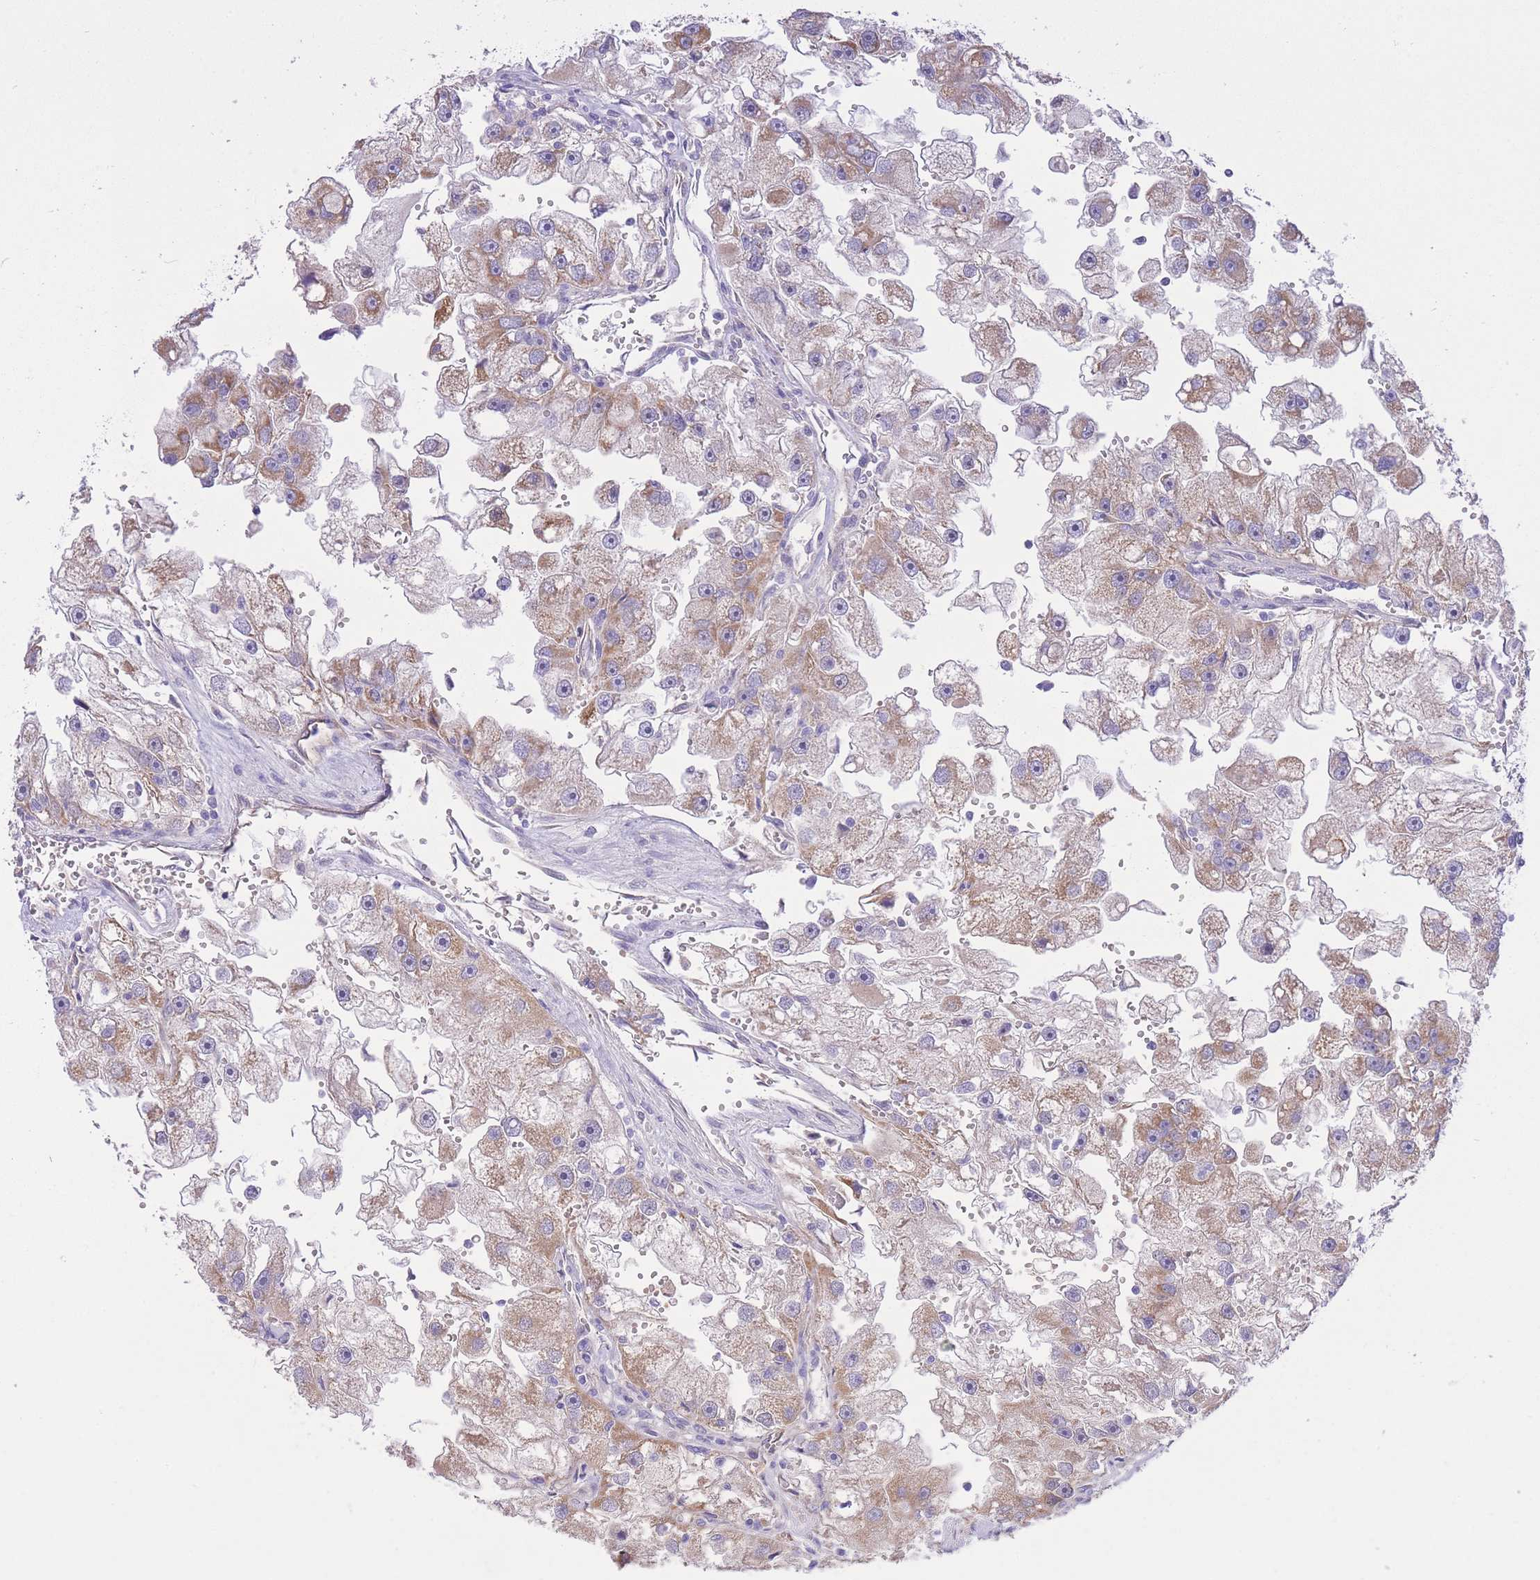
{"staining": {"intensity": "moderate", "quantity": "25%-75%", "location": "cytoplasmic/membranous"}, "tissue": "renal cancer", "cell_type": "Tumor cells", "image_type": "cancer", "snomed": [{"axis": "morphology", "description": "Adenocarcinoma, NOS"}, {"axis": "topography", "description": "Kidney"}], "caption": "DAB immunohistochemical staining of renal adenocarcinoma demonstrates moderate cytoplasmic/membranous protein expression in about 25%-75% of tumor cells.", "gene": "PGM1", "patient": {"sex": "male", "age": 63}}